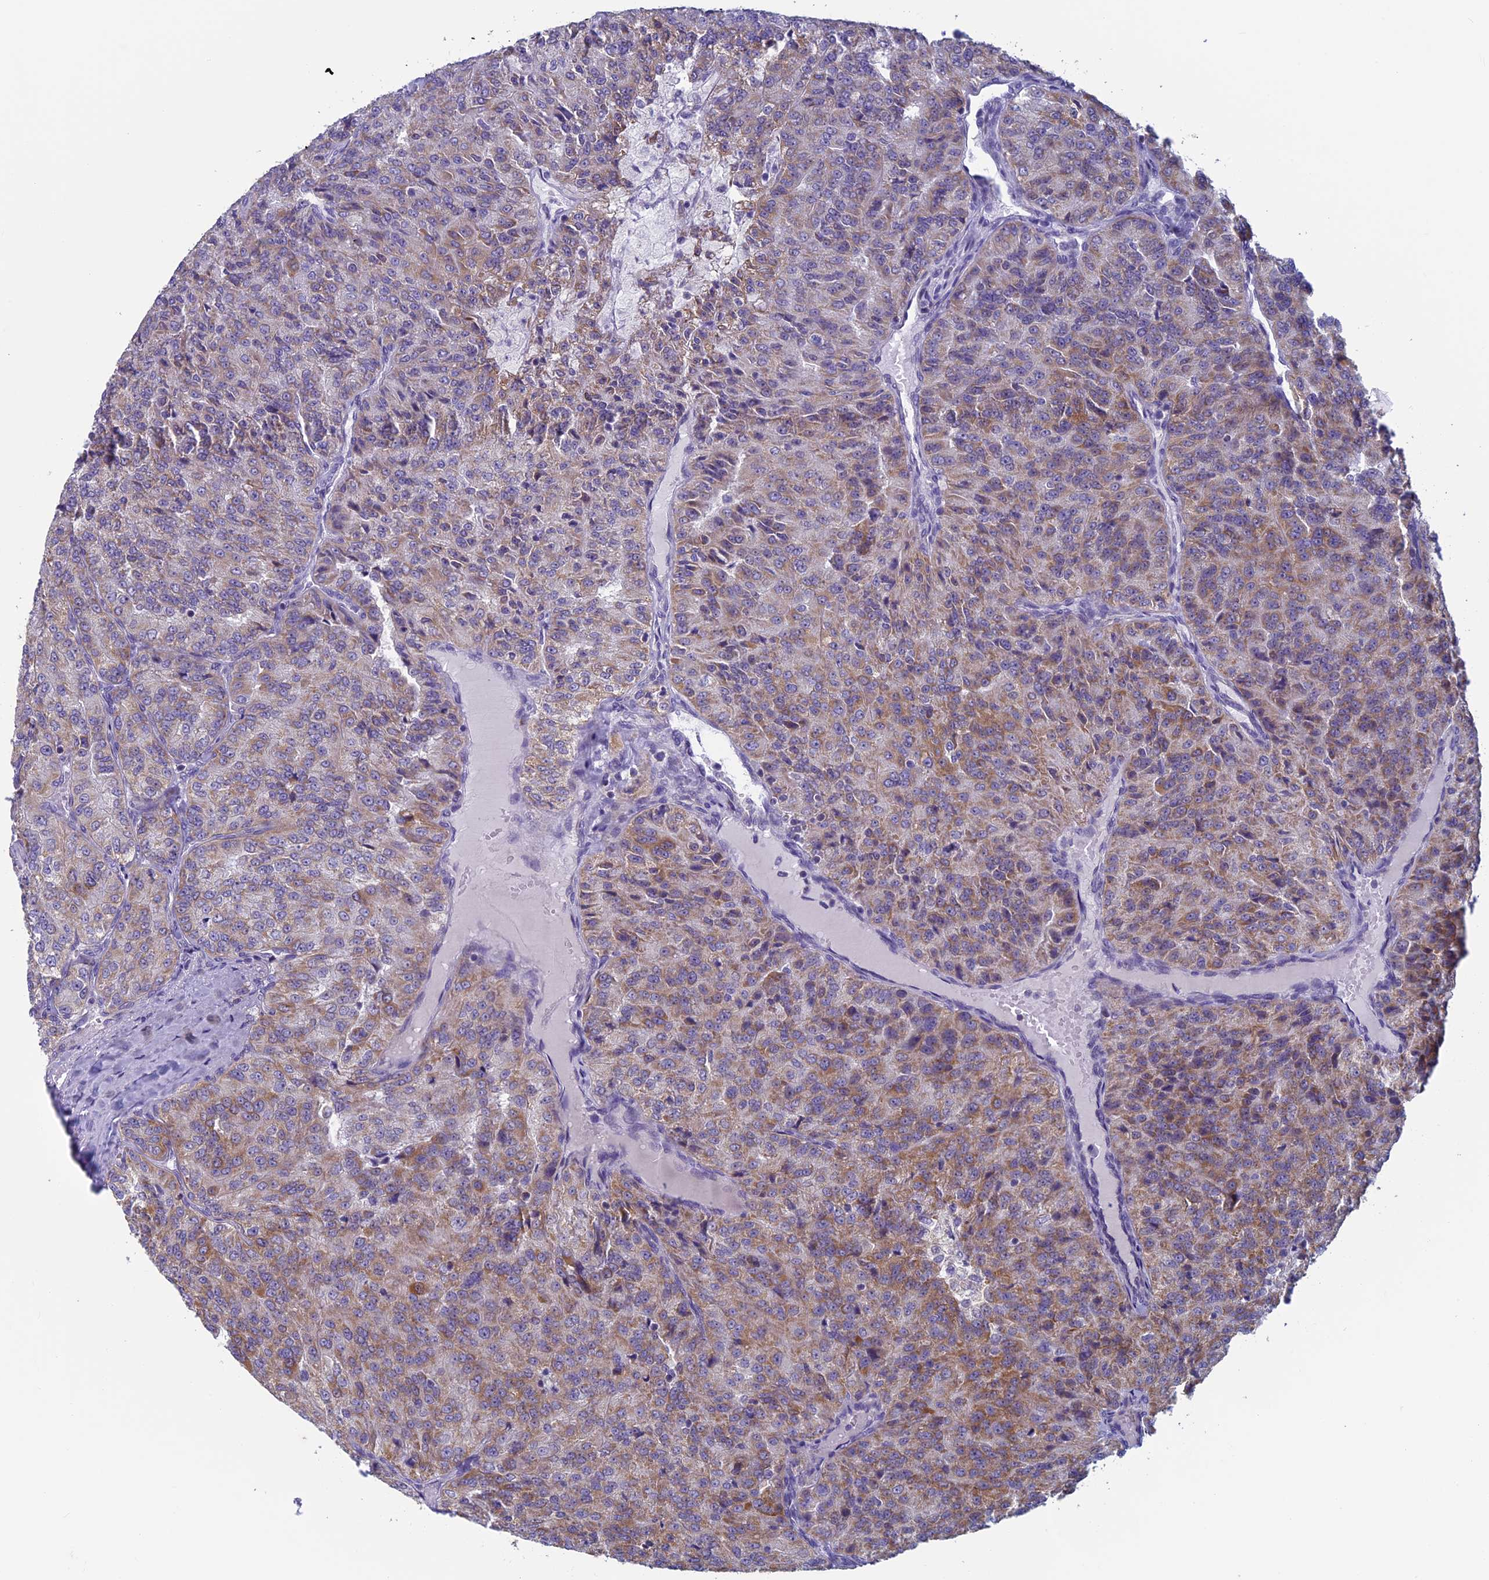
{"staining": {"intensity": "moderate", "quantity": ">75%", "location": "cytoplasmic/membranous"}, "tissue": "renal cancer", "cell_type": "Tumor cells", "image_type": "cancer", "snomed": [{"axis": "morphology", "description": "Adenocarcinoma, NOS"}, {"axis": "topography", "description": "Kidney"}], "caption": "Protein staining shows moderate cytoplasmic/membranous staining in approximately >75% of tumor cells in renal adenocarcinoma. The protein is shown in brown color, while the nuclei are stained blue.", "gene": "MFSD12", "patient": {"sex": "female", "age": 63}}